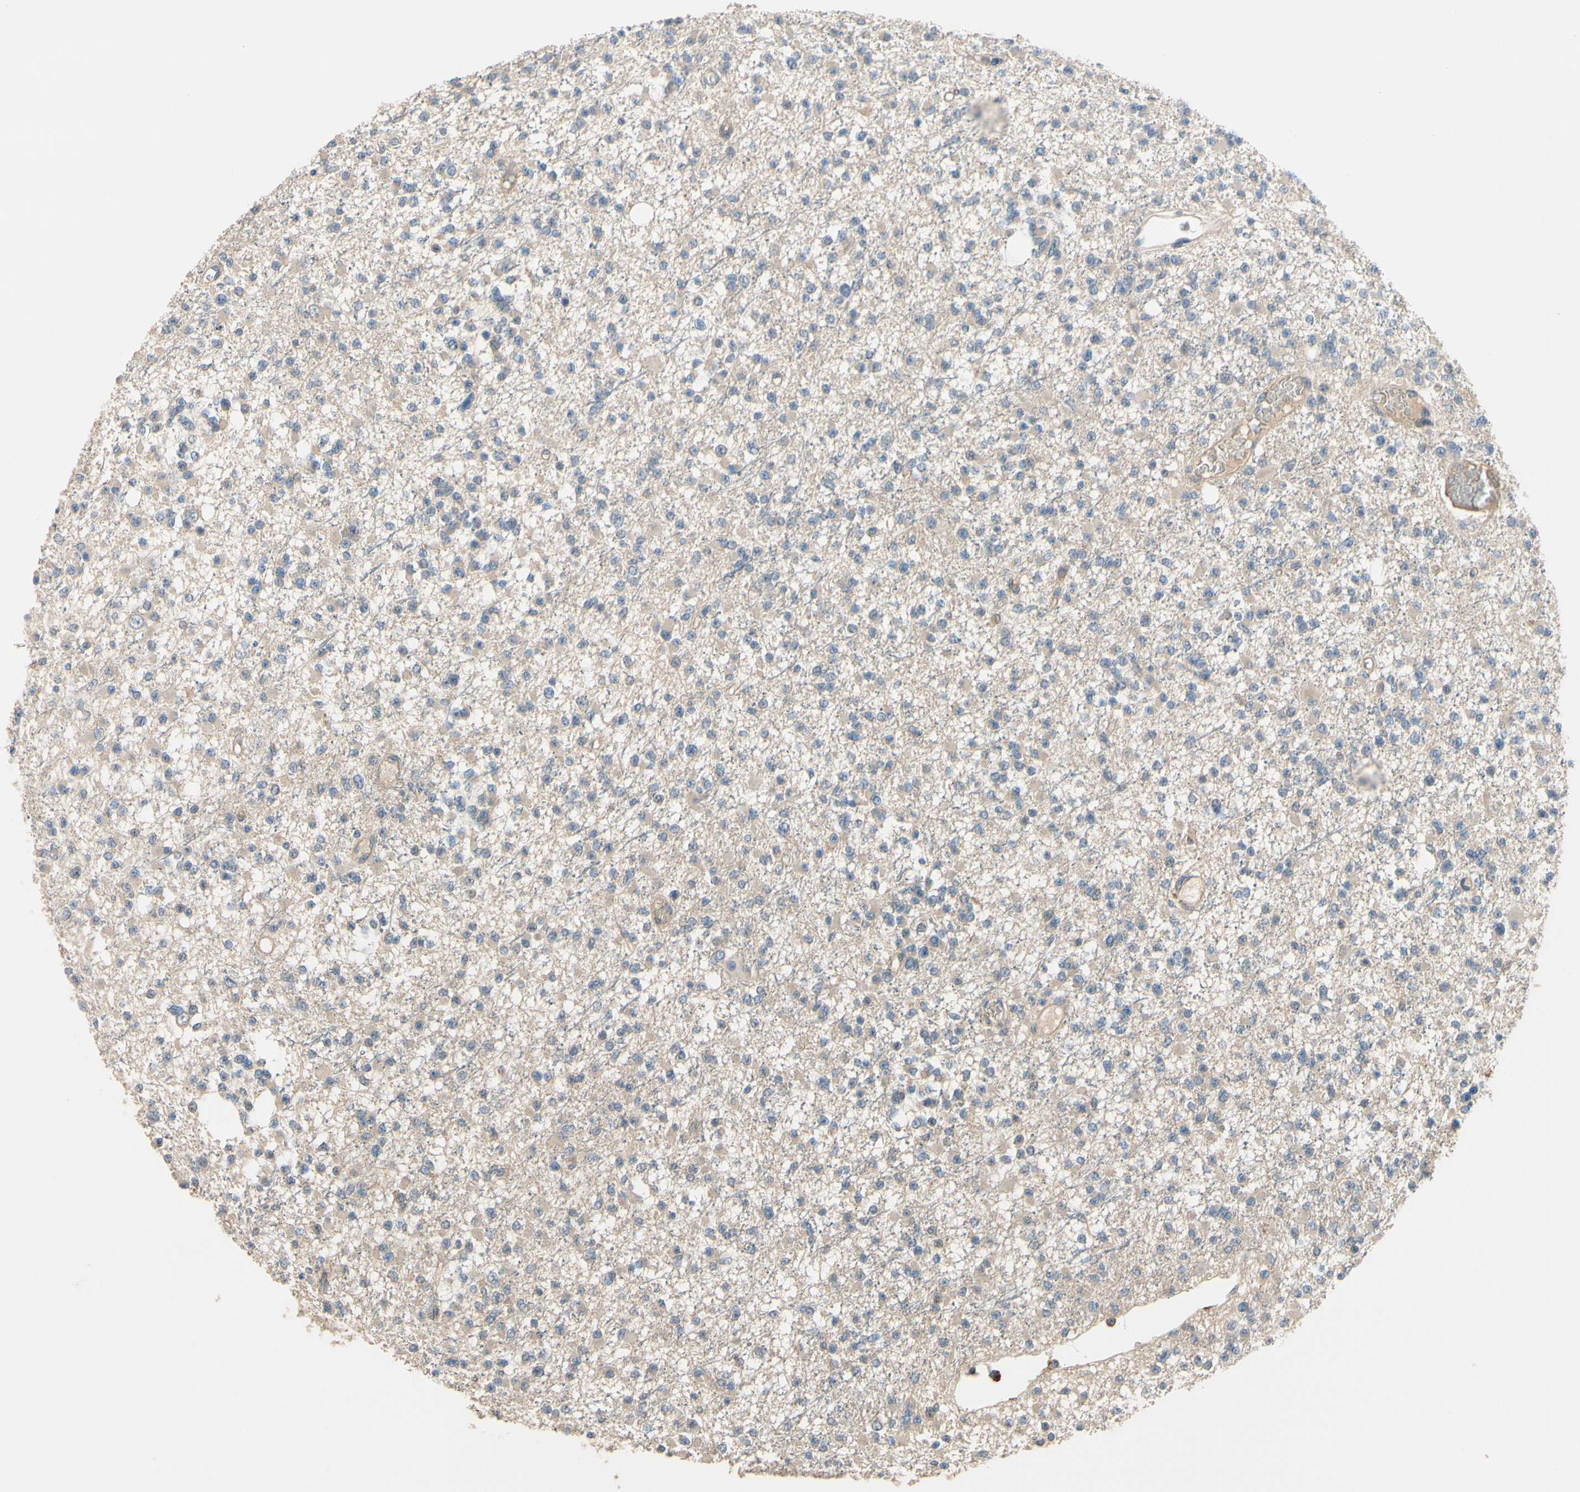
{"staining": {"intensity": "negative", "quantity": "none", "location": "none"}, "tissue": "glioma", "cell_type": "Tumor cells", "image_type": "cancer", "snomed": [{"axis": "morphology", "description": "Glioma, malignant, Low grade"}, {"axis": "topography", "description": "Brain"}], "caption": "Immunohistochemistry micrograph of malignant low-grade glioma stained for a protein (brown), which reveals no expression in tumor cells.", "gene": "SIGLEC5", "patient": {"sex": "female", "age": 22}}